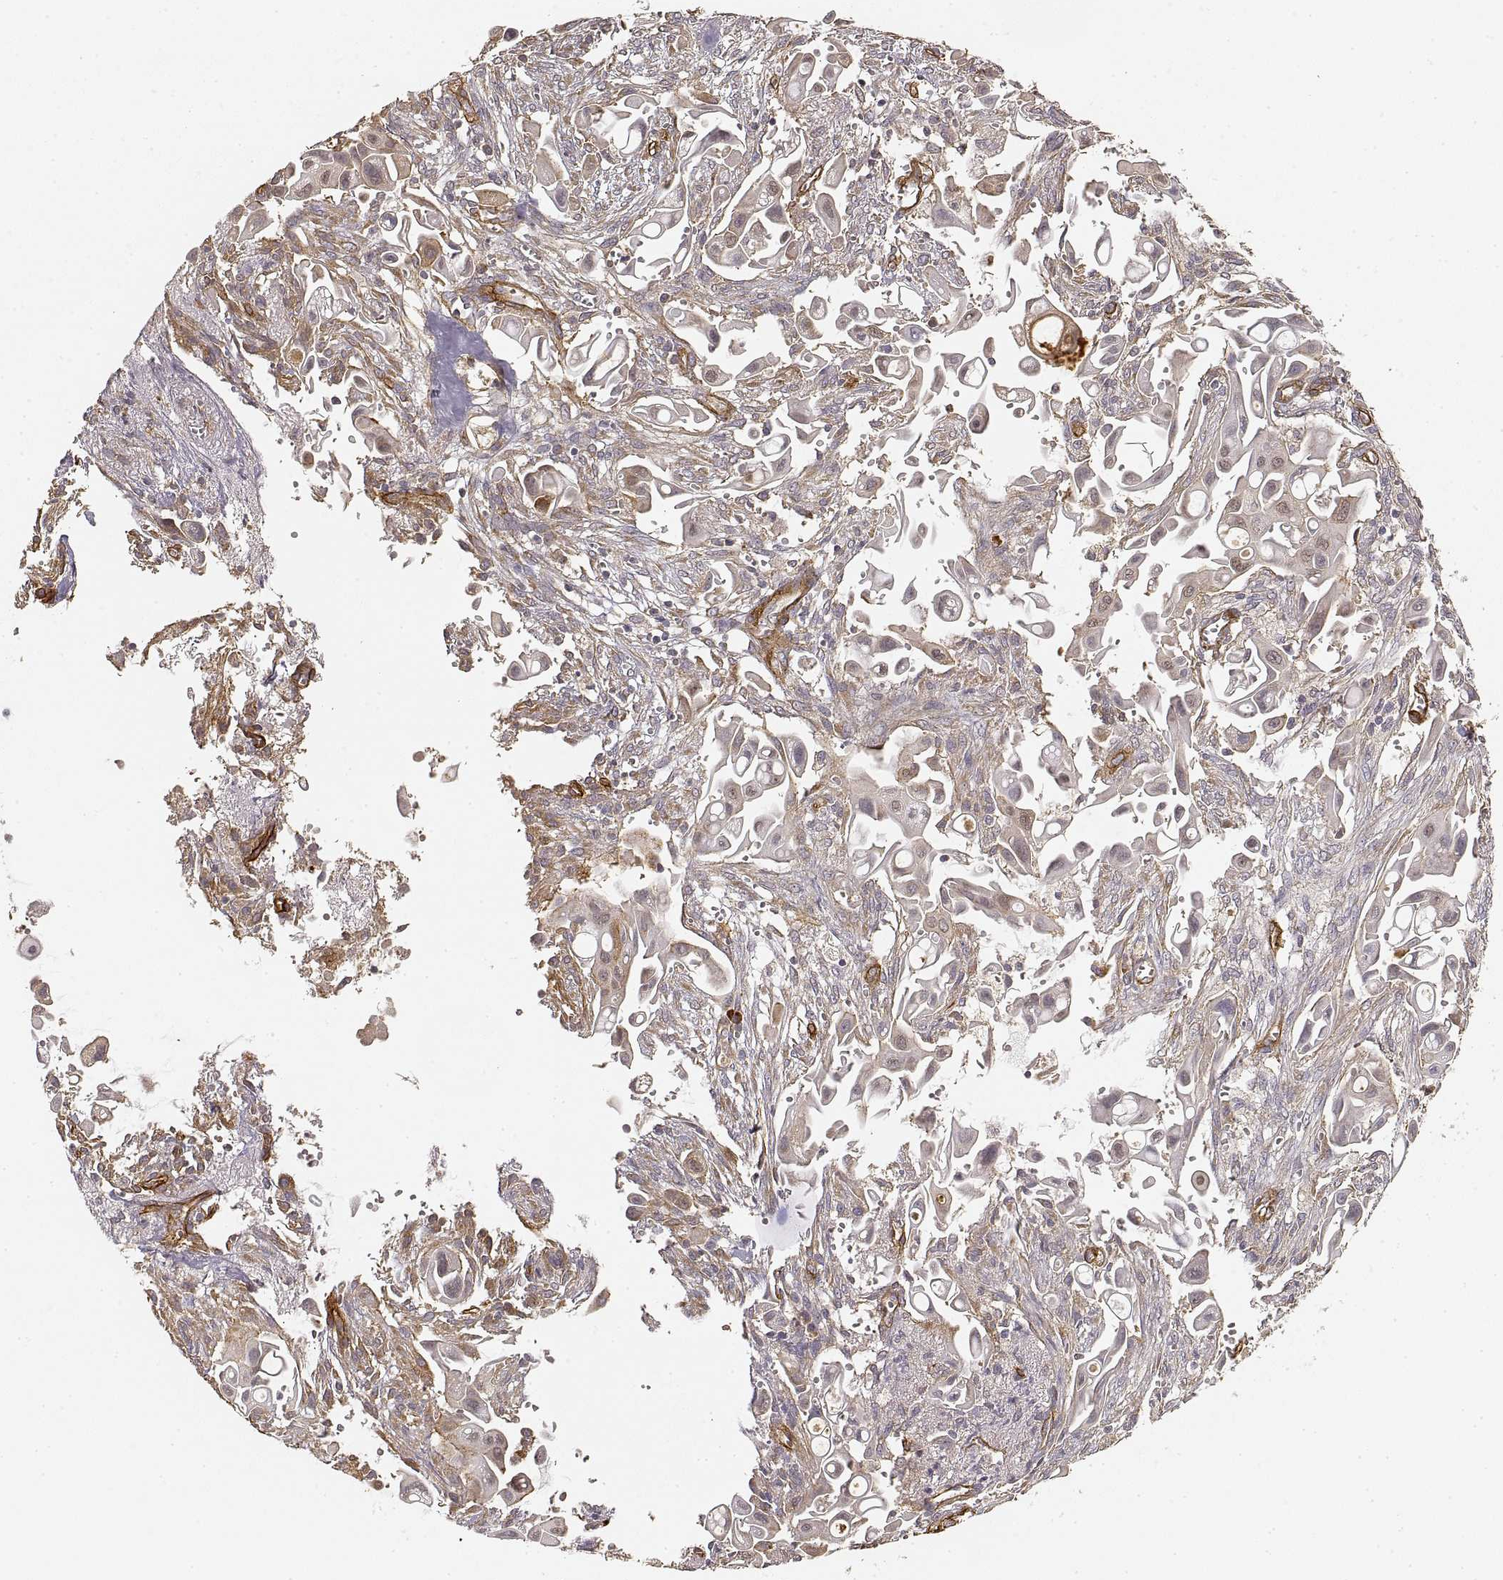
{"staining": {"intensity": "weak", "quantity": "<25%", "location": "cytoplasmic/membranous"}, "tissue": "pancreatic cancer", "cell_type": "Tumor cells", "image_type": "cancer", "snomed": [{"axis": "morphology", "description": "Adenocarcinoma, NOS"}, {"axis": "topography", "description": "Pancreas"}], "caption": "Pancreatic cancer was stained to show a protein in brown. There is no significant positivity in tumor cells.", "gene": "LAMA4", "patient": {"sex": "male", "age": 50}}